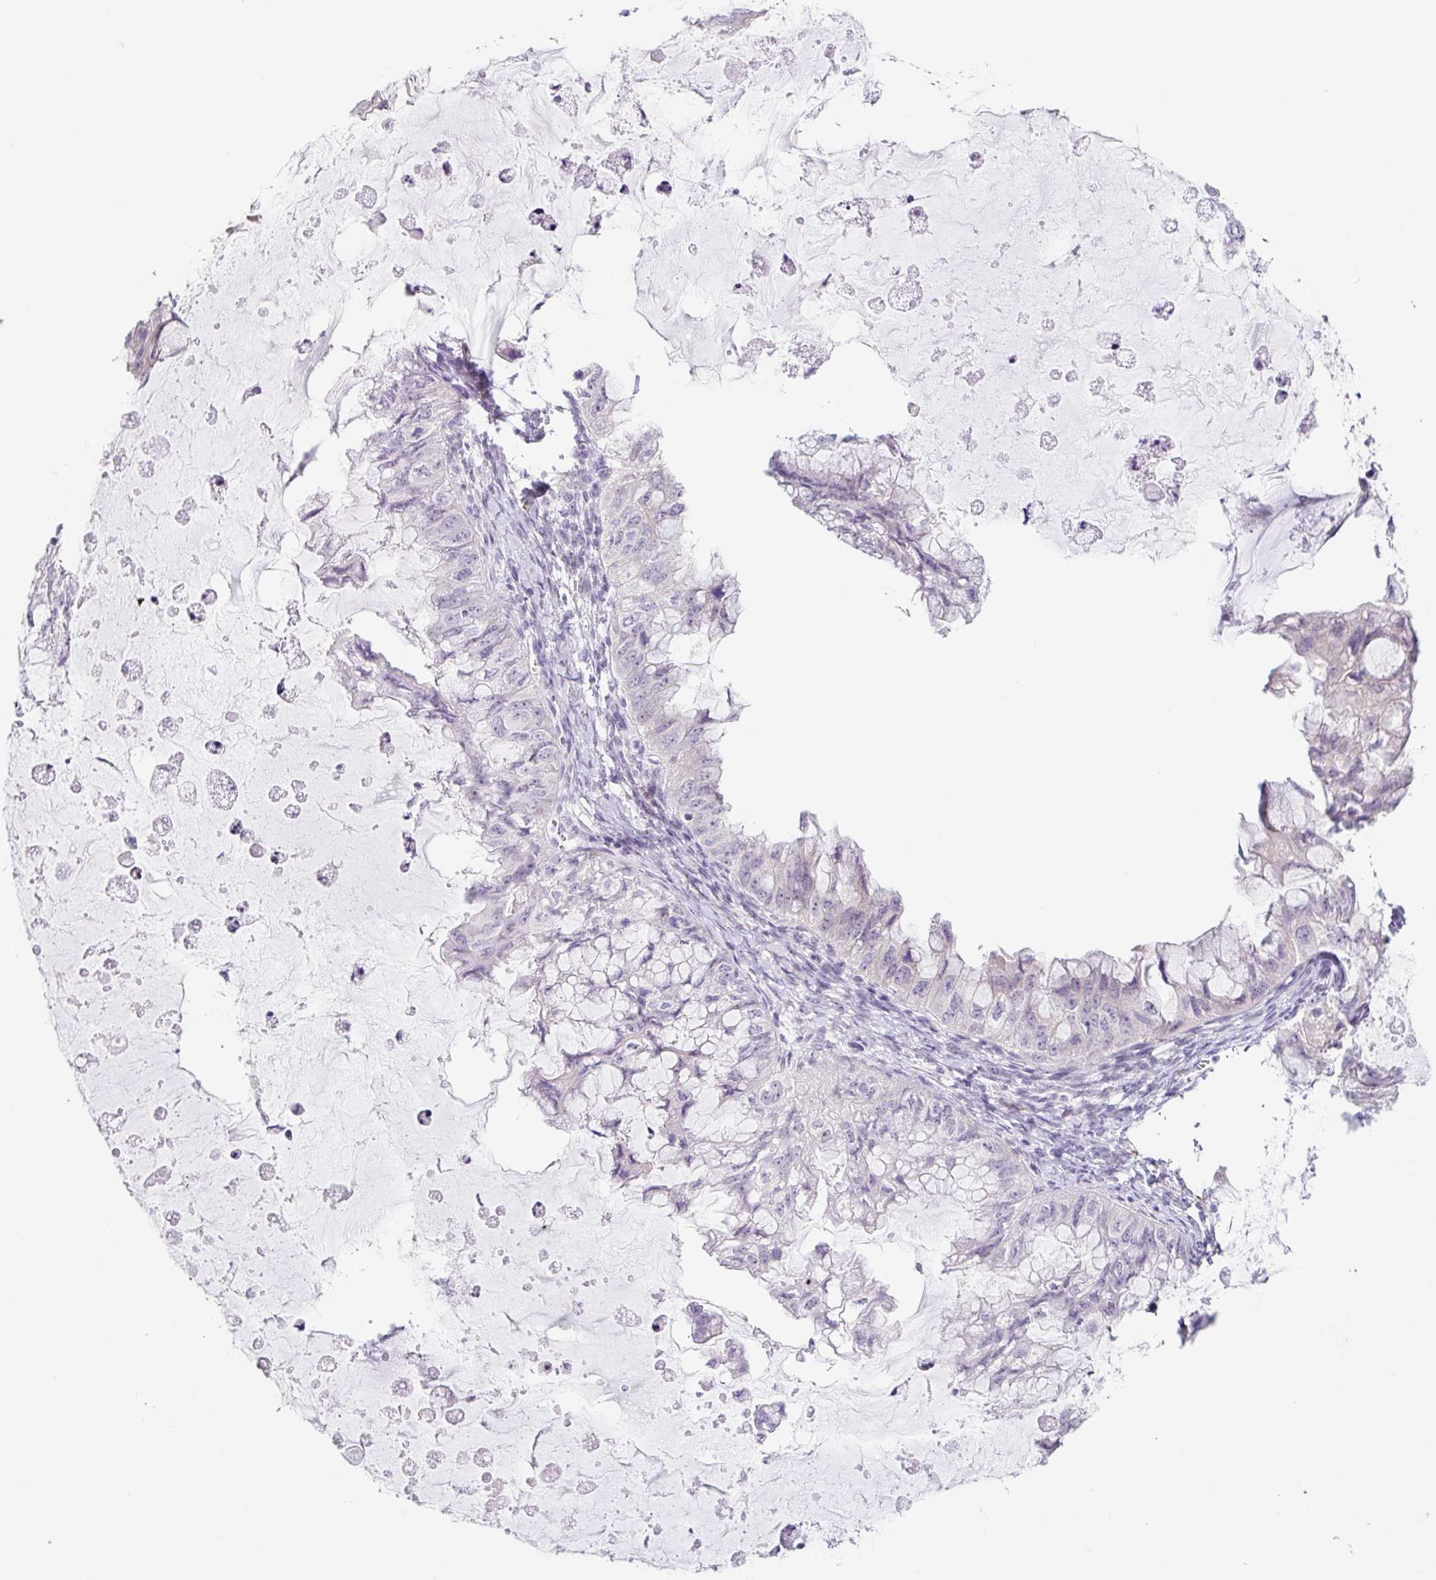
{"staining": {"intensity": "negative", "quantity": "none", "location": "none"}, "tissue": "ovarian cancer", "cell_type": "Tumor cells", "image_type": "cancer", "snomed": [{"axis": "morphology", "description": "Cystadenocarcinoma, mucinous, NOS"}, {"axis": "topography", "description": "Ovary"}], "caption": "Tumor cells are negative for protein expression in human ovarian mucinous cystadenocarcinoma. Brightfield microscopy of immunohistochemistry stained with DAB (brown) and hematoxylin (blue), captured at high magnification.", "gene": "DCAF17", "patient": {"sex": "female", "age": 72}}